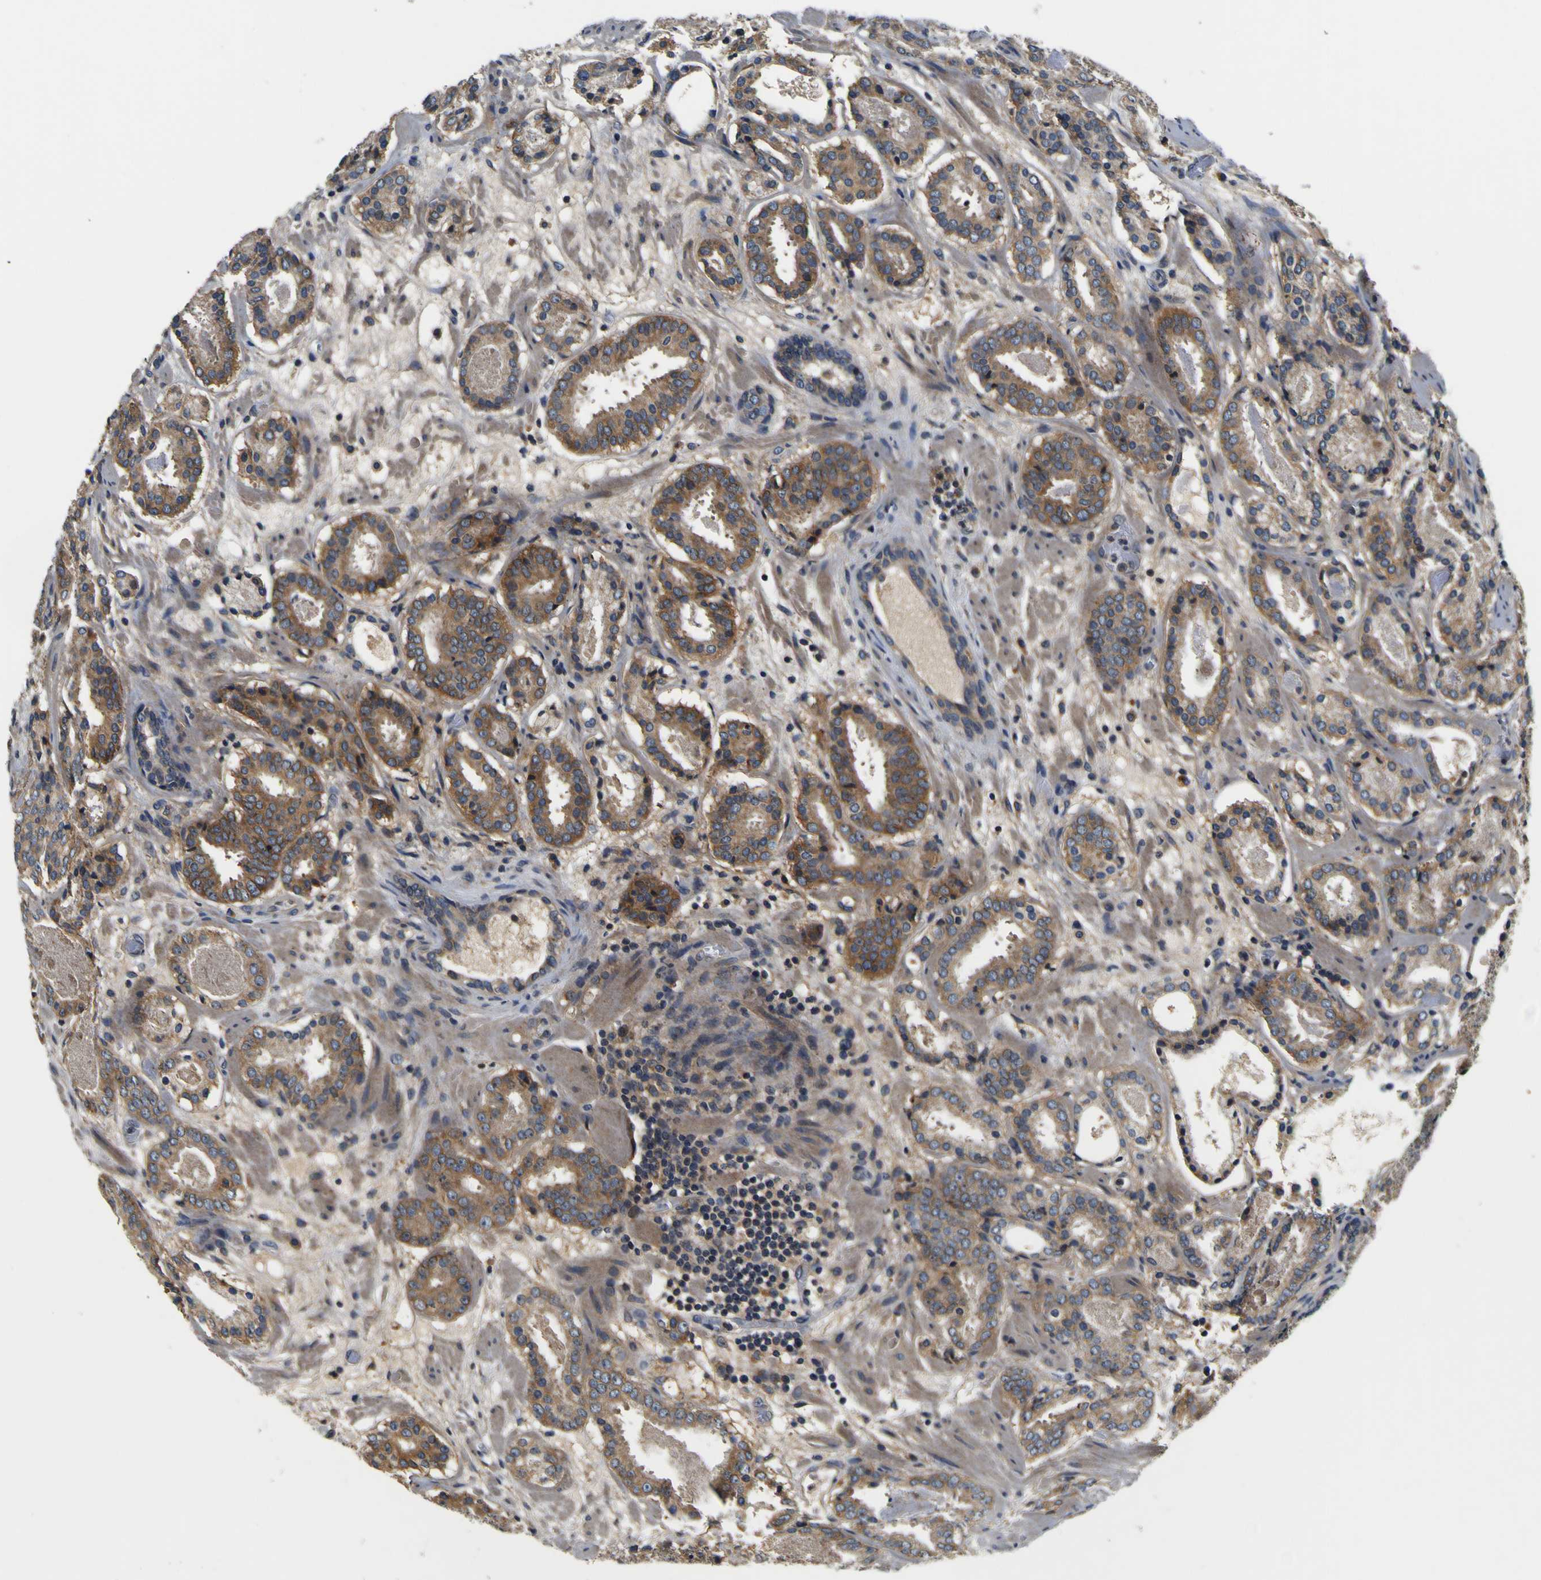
{"staining": {"intensity": "moderate", "quantity": ">75%", "location": "cytoplasmic/membranous"}, "tissue": "prostate cancer", "cell_type": "Tumor cells", "image_type": "cancer", "snomed": [{"axis": "morphology", "description": "Adenocarcinoma, Low grade"}, {"axis": "topography", "description": "Prostate"}], "caption": "A medium amount of moderate cytoplasmic/membranous positivity is identified in about >75% of tumor cells in low-grade adenocarcinoma (prostate) tissue.", "gene": "EPHB4", "patient": {"sex": "male", "age": 69}}